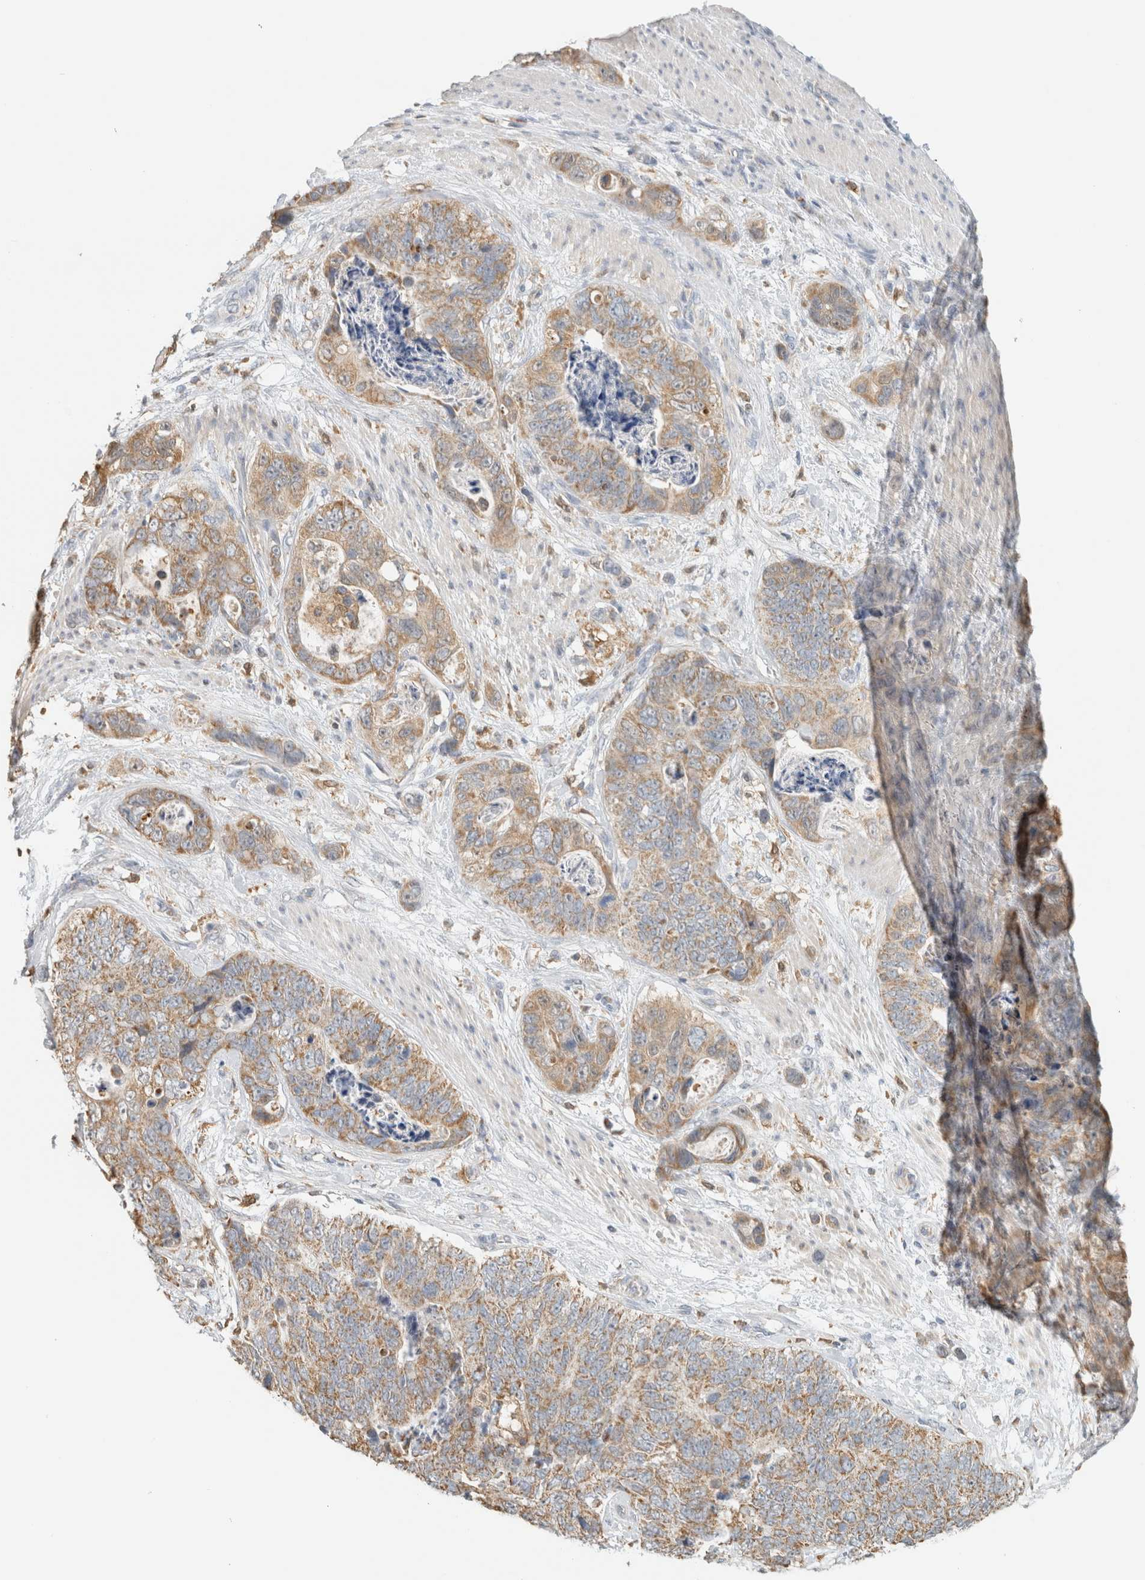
{"staining": {"intensity": "moderate", "quantity": ">75%", "location": "cytoplasmic/membranous"}, "tissue": "stomach cancer", "cell_type": "Tumor cells", "image_type": "cancer", "snomed": [{"axis": "morphology", "description": "Normal tissue, NOS"}, {"axis": "morphology", "description": "Adenocarcinoma, NOS"}, {"axis": "topography", "description": "Stomach"}], "caption": "Immunohistochemical staining of adenocarcinoma (stomach) demonstrates medium levels of moderate cytoplasmic/membranous positivity in approximately >75% of tumor cells.", "gene": "CAPG", "patient": {"sex": "female", "age": 89}}